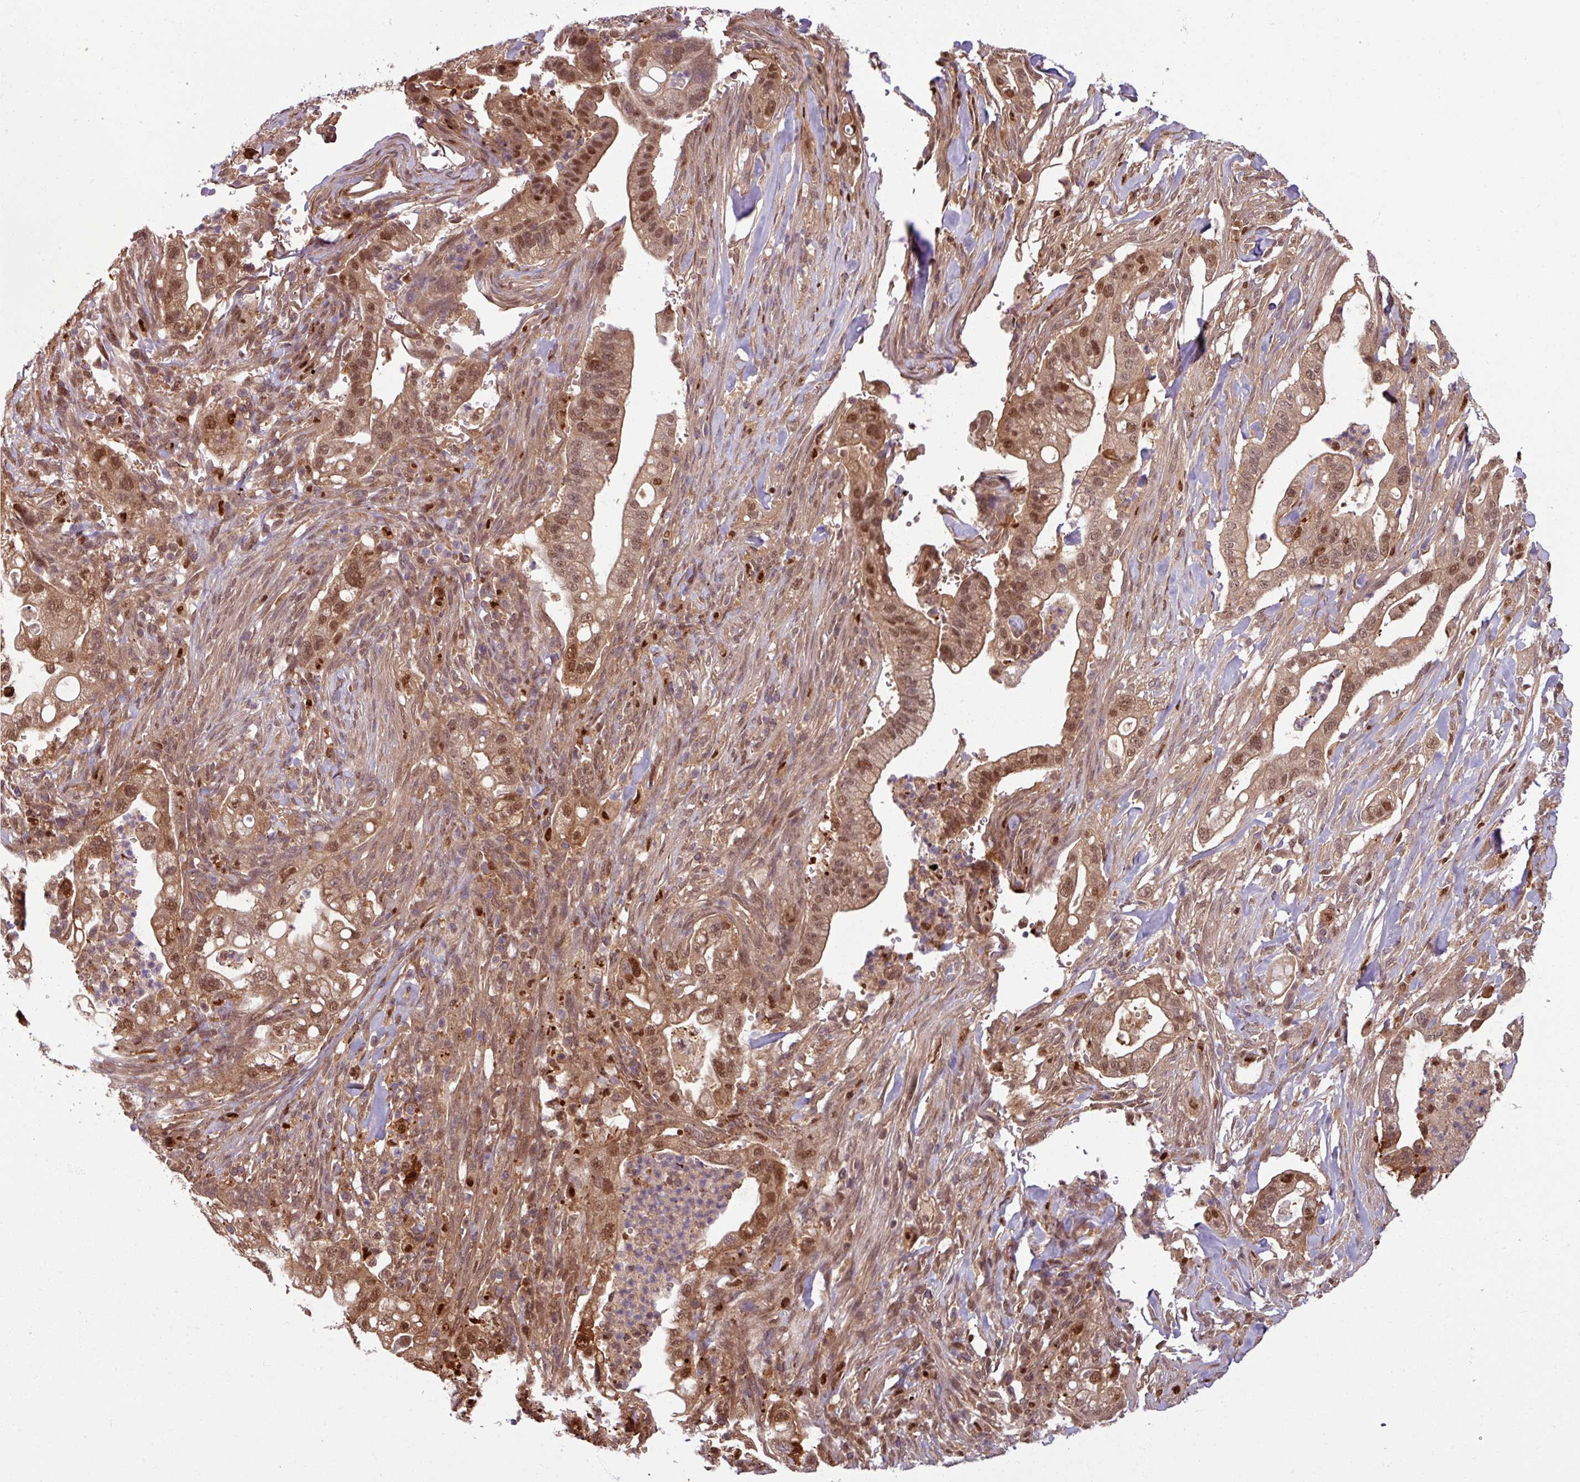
{"staining": {"intensity": "moderate", "quantity": ">75%", "location": "cytoplasmic/membranous,nuclear"}, "tissue": "pancreatic cancer", "cell_type": "Tumor cells", "image_type": "cancer", "snomed": [{"axis": "morphology", "description": "Adenocarcinoma, NOS"}, {"axis": "topography", "description": "Pancreas"}], "caption": "Pancreatic cancer (adenocarcinoma) was stained to show a protein in brown. There is medium levels of moderate cytoplasmic/membranous and nuclear positivity in about >75% of tumor cells.", "gene": "KCTD11", "patient": {"sex": "male", "age": 44}}